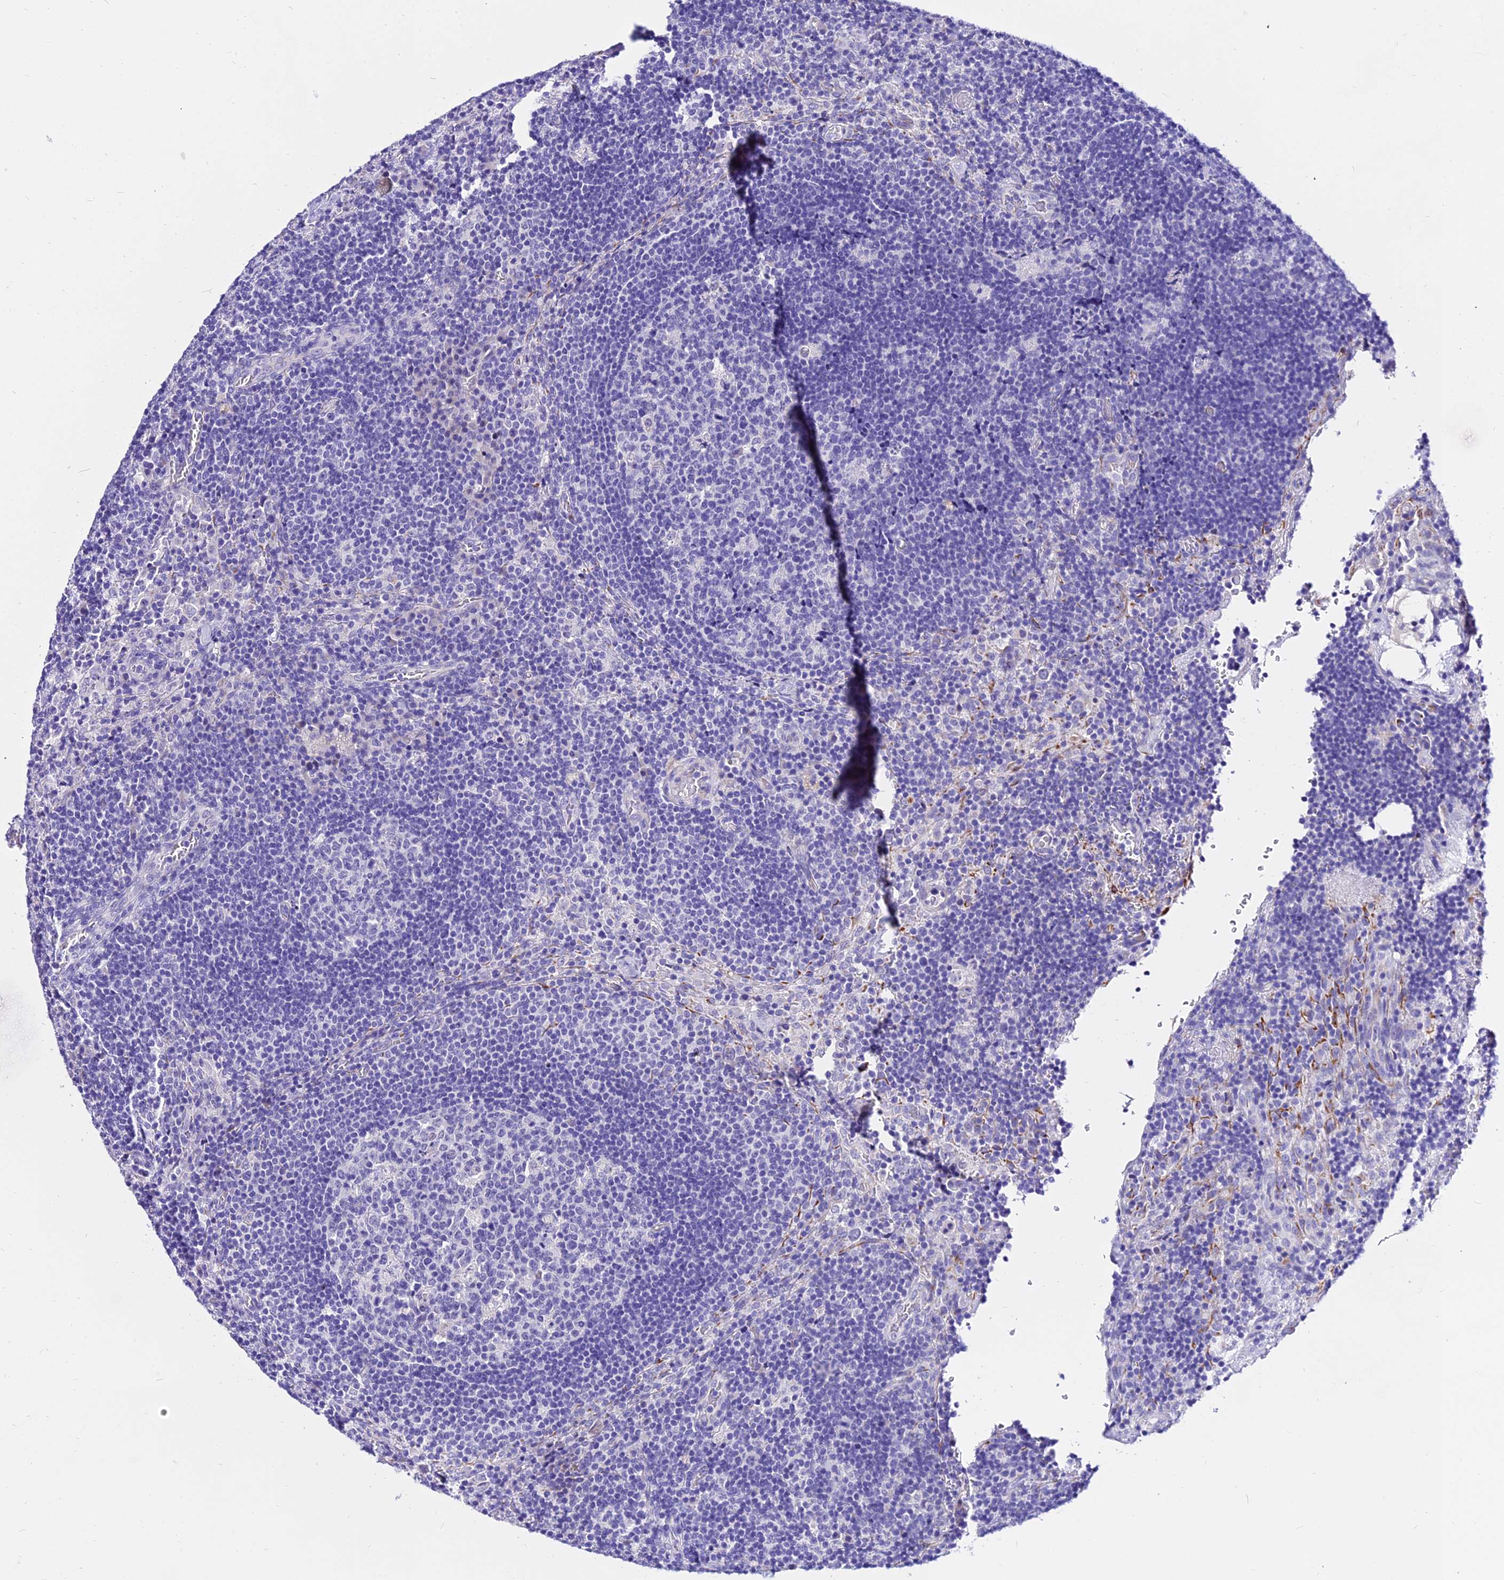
{"staining": {"intensity": "negative", "quantity": "none", "location": "none"}, "tissue": "lymph node", "cell_type": "Germinal center cells", "image_type": "normal", "snomed": [{"axis": "morphology", "description": "Normal tissue, NOS"}, {"axis": "topography", "description": "Lymph node"}], "caption": "The photomicrograph shows no significant positivity in germinal center cells of lymph node.", "gene": "DEFB106A", "patient": {"sex": "male", "age": 58}}